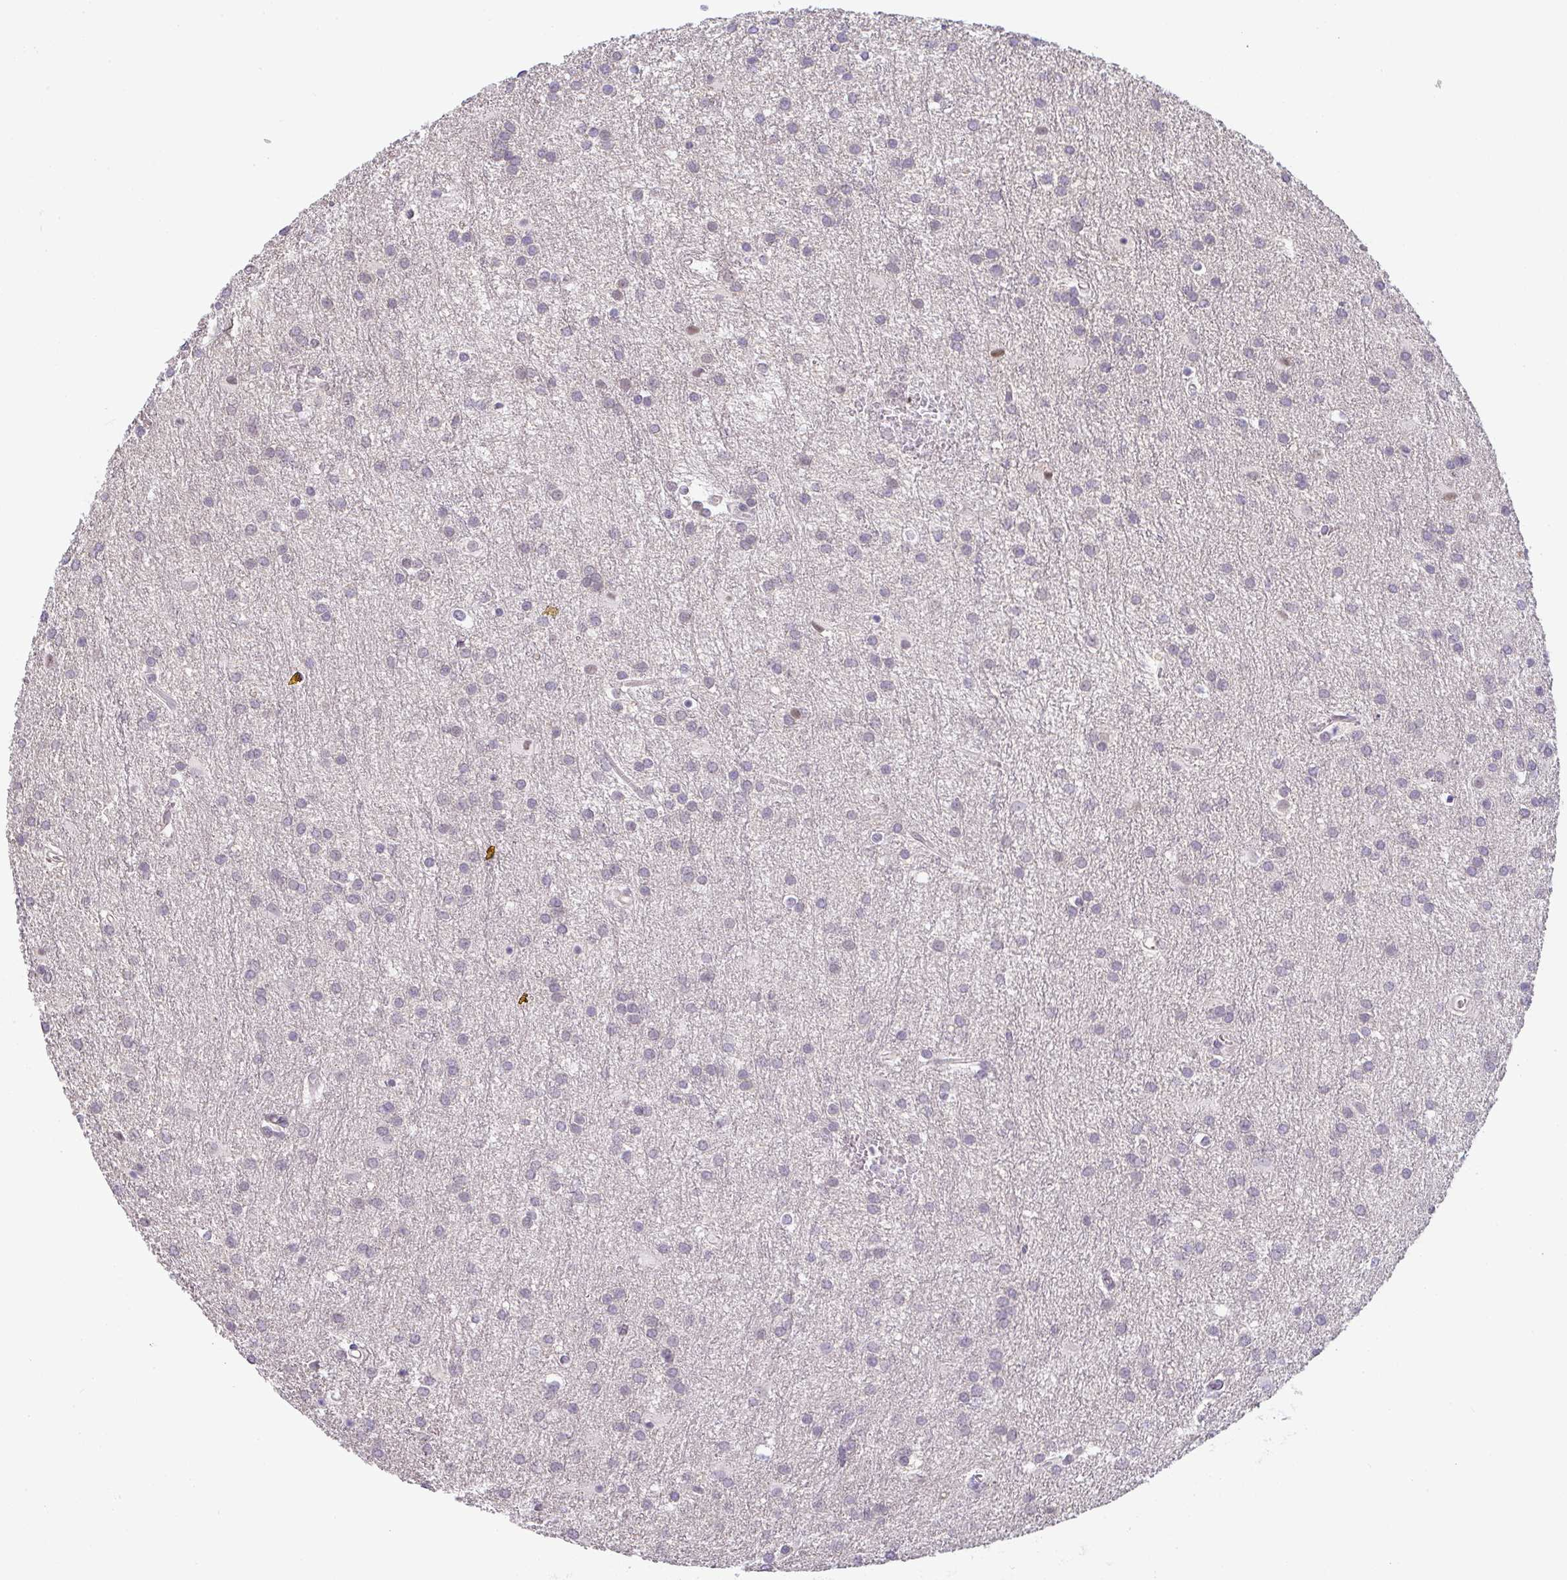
{"staining": {"intensity": "negative", "quantity": "none", "location": "none"}, "tissue": "glioma", "cell_type": "Tumor cells", "image_type": "cancer", "snomed": [{"axis": "morphology", "description": "Glioma, malignant, Low grade"}, {"axis": "topography", "description": "Brain"}], "caption": "This is a micrograph of IHC staining of glioma, which shows no positivity in tumor cells. (Brightfield microscopy of DAB (3,3'-diaminobenzidine) immunohistochemistry (IHC) at high magnification).", "gene": "GSDMB", "patient": {"sex": "female", "age": 32}}